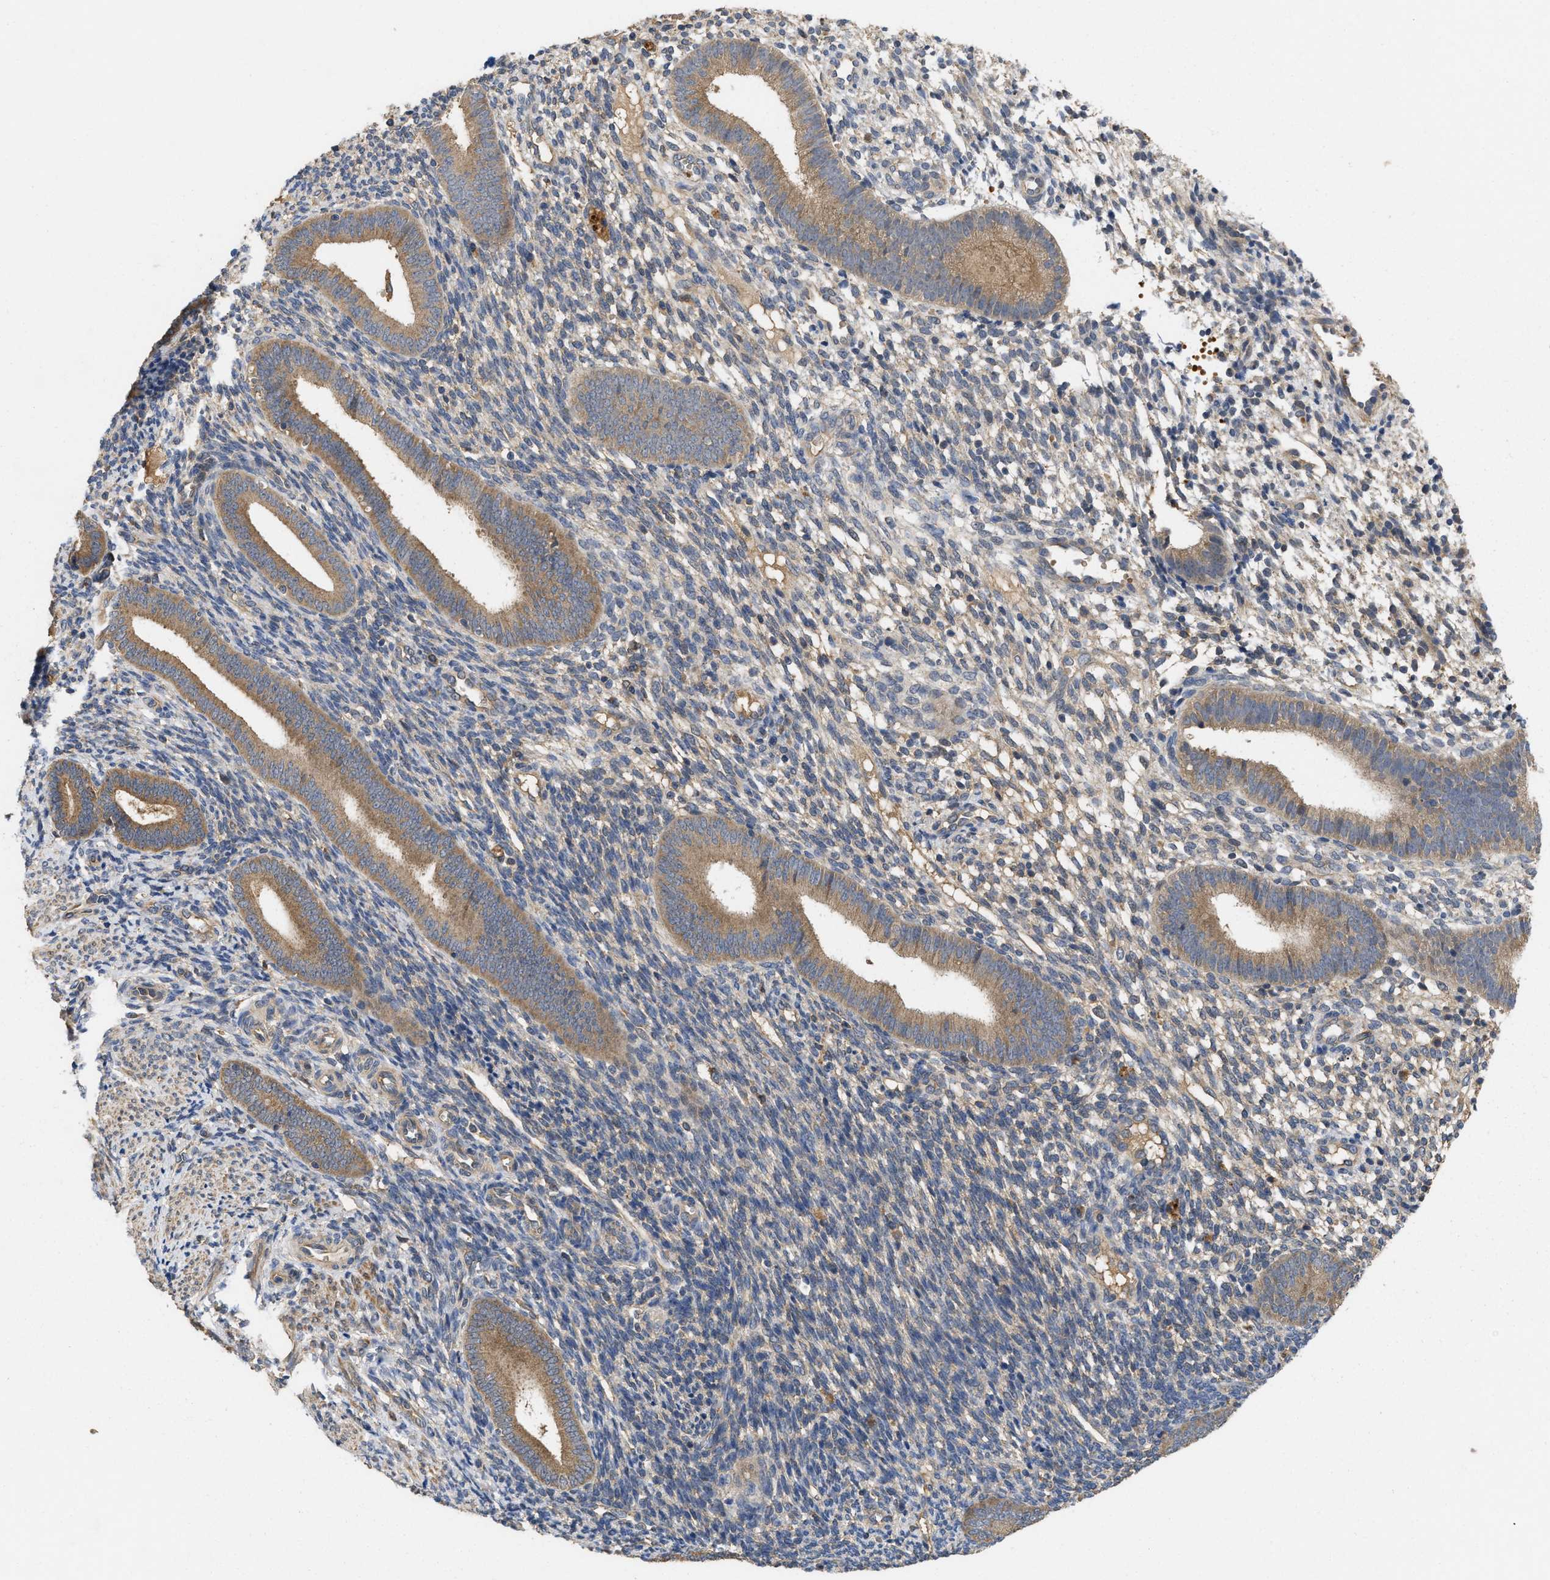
{"staining": {"intensity": "moderate", "quantity": "<25%", "location": "cytoplasmic/membranous"}, "tissue": "endometrium", "cell_type": "Cells in endometrial stroma", "image_type": "normal", "snomed": [{"axis": "morphology", "description": "Normal tissue, NOS"}, {"axis": "topography", "description": "Uterus"}, {"axis": "topography", "description": "Endometrium"}], "caption": "Protein staining demonstrates moderate cytoplasmic/membranous expression in about <25% of cells in endometrial stroma in normal endometrium. (DAB (3,3'-diaminobenzidine) IHC with brightfield microscopy, high magnification).", "gene": "RNF216", "patient": {"sex": "female", "age": 33}}